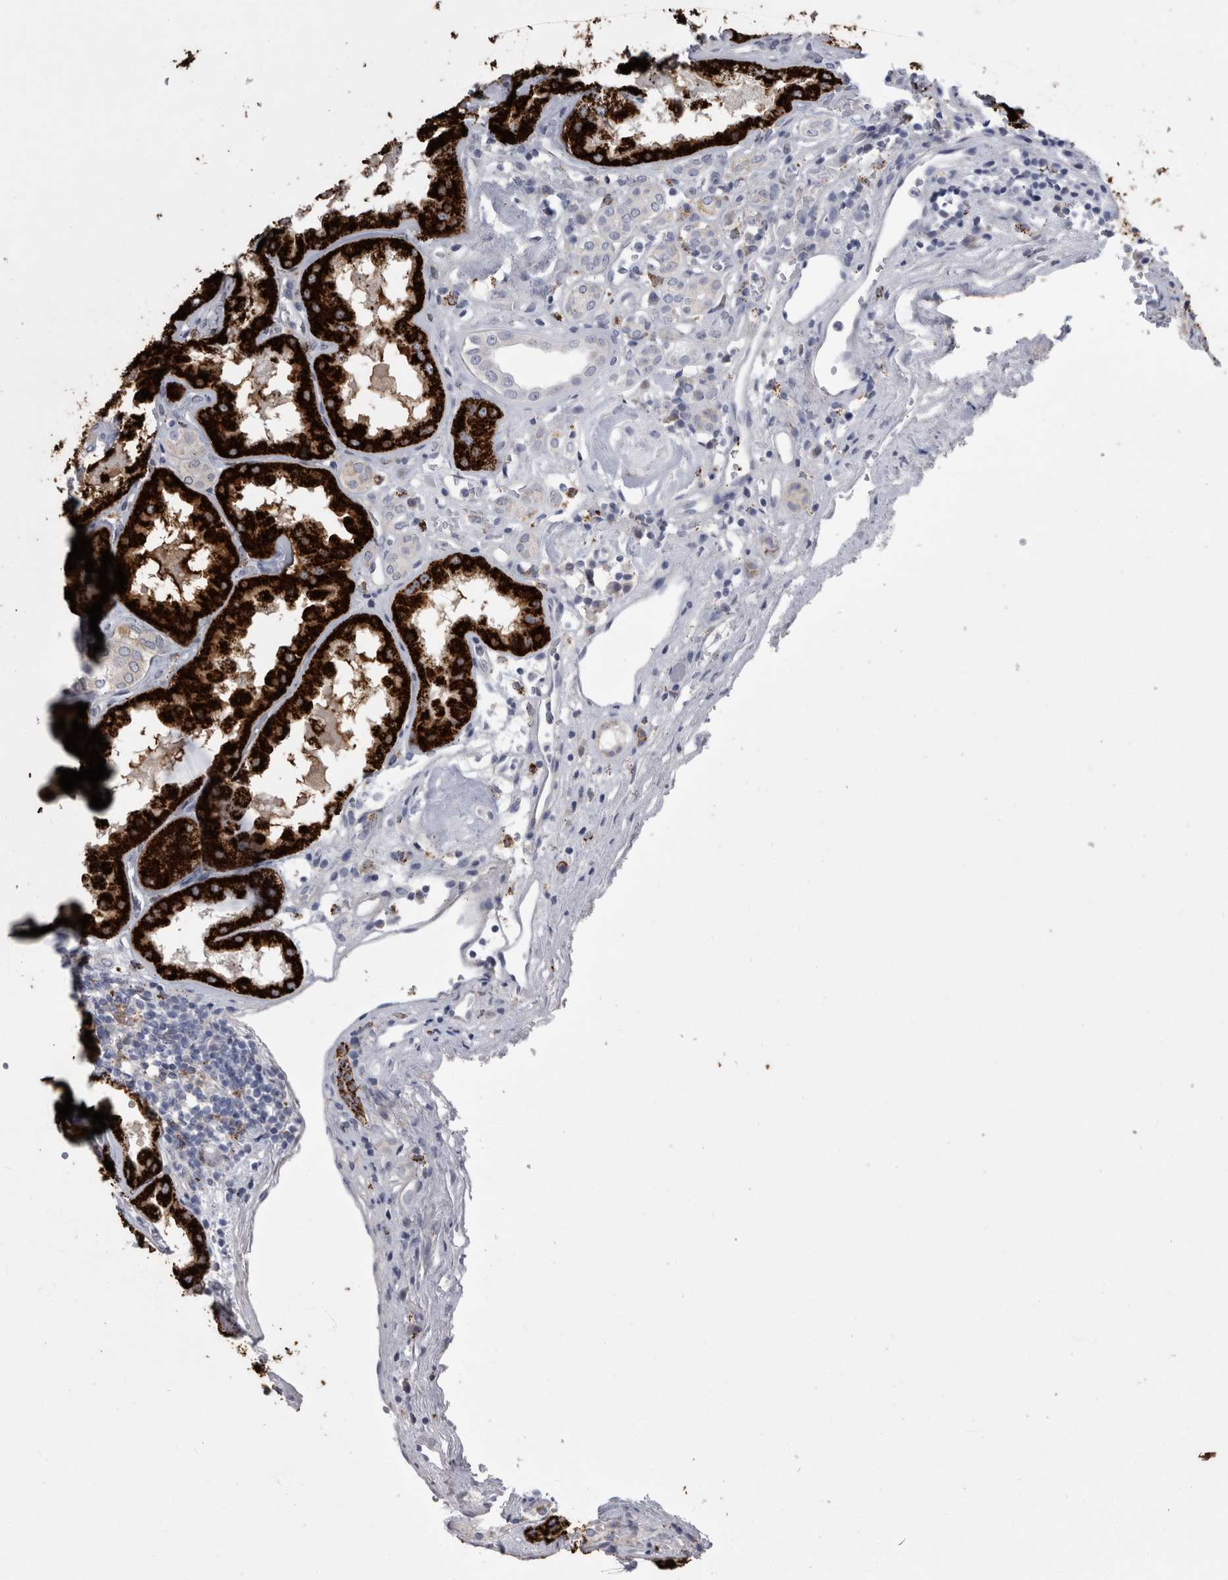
{"staining": {"intensity": "negative", "quantity": "none", "location": "none"}, "tissue": "kidney", "cell_type": "Cells in glomeruli", "image_type": "normal", "snomed": [{"axis": "morphology", "description": "Normal tissue, NOS"}, {"axis": "topography", "description": "Kidney"}], "caption": "High power microscopy photomicrograph of an IHC photomicrograph of normal kidney, revealing no significant positivity in cells in glomeruli.", "gene": "GATM", "patient": {"sex": "female", "age": 56}}